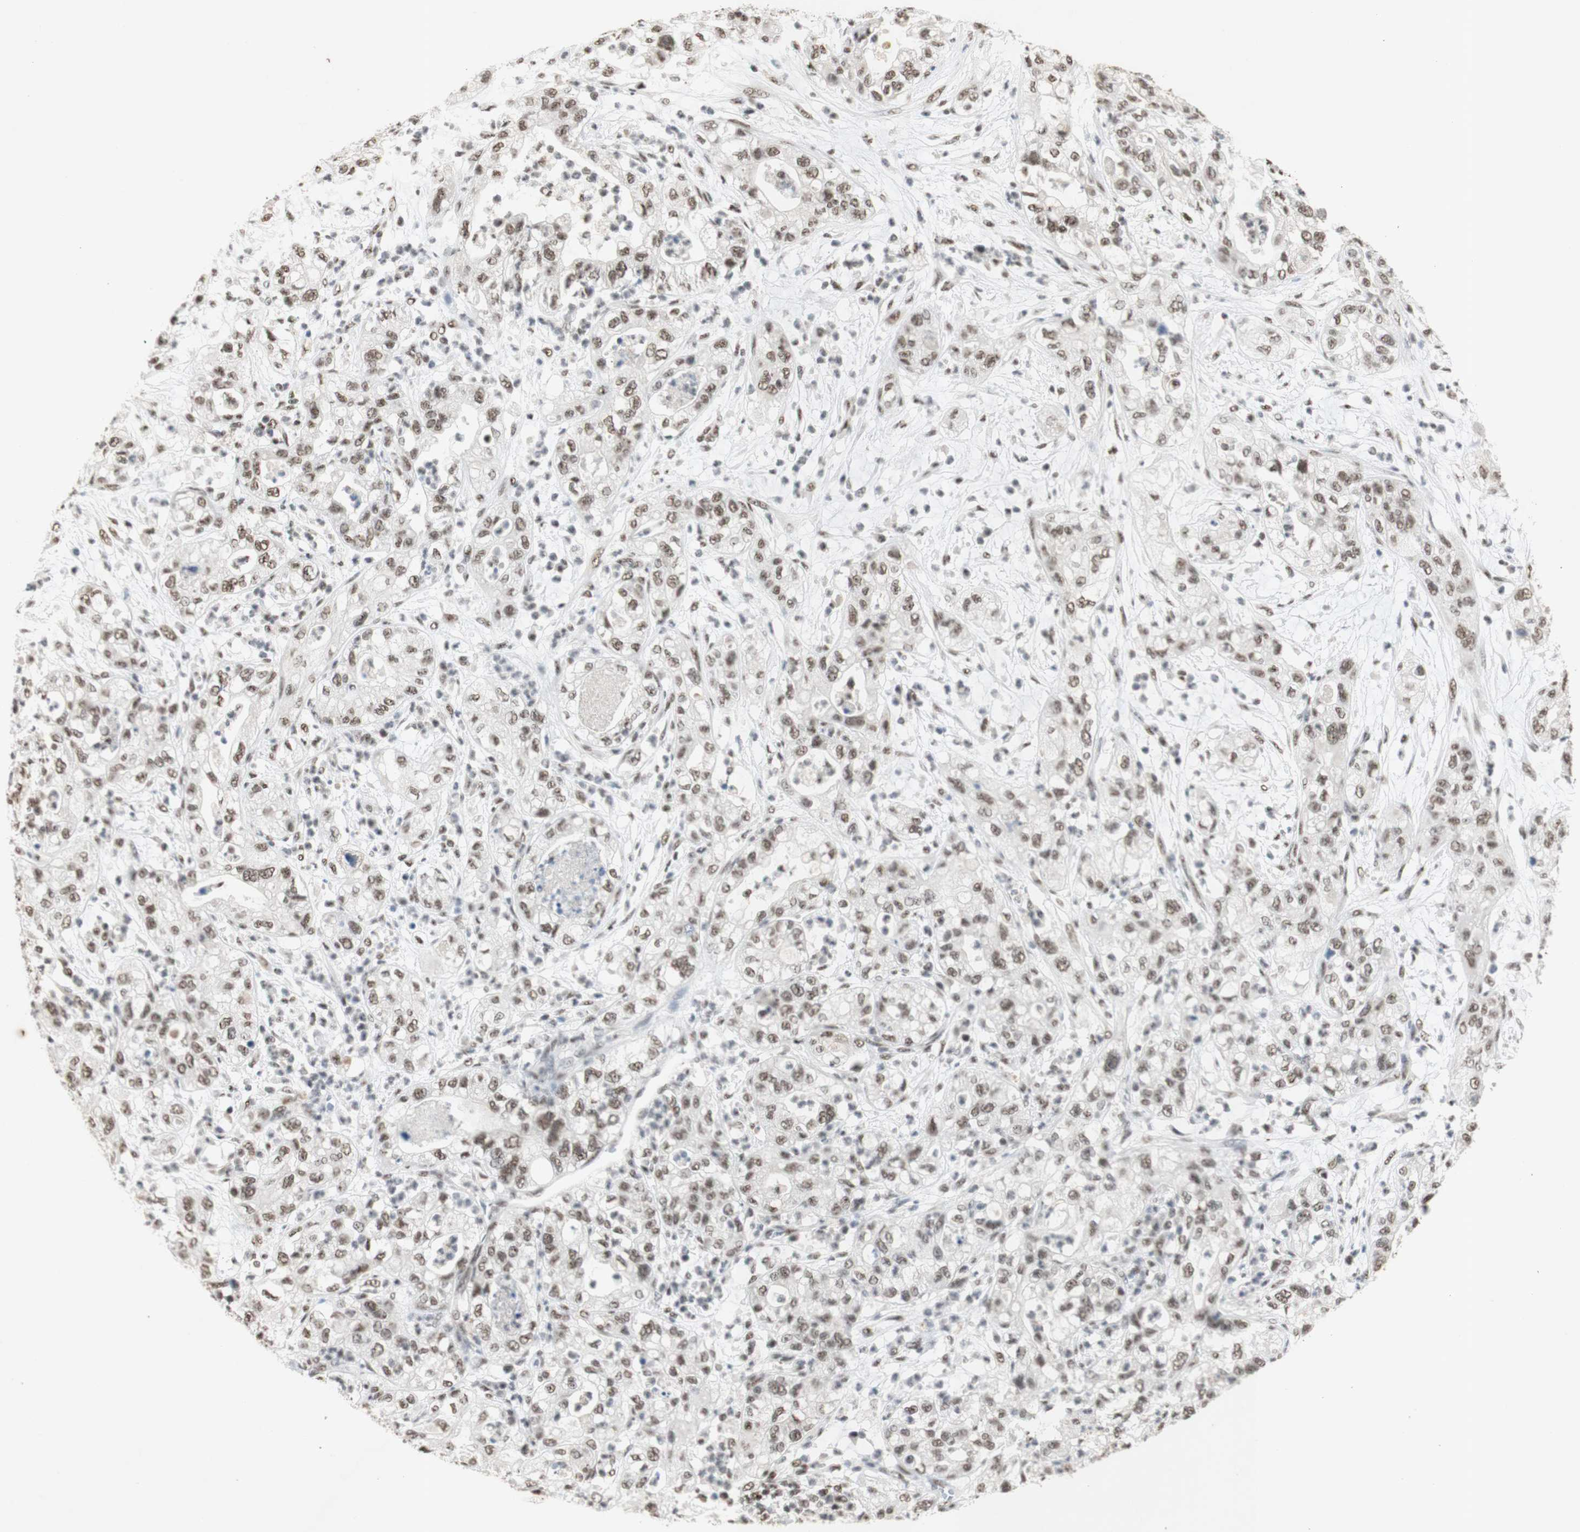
{"staining": {"intensity": "moderate", "quantity": ">75%", "location": "nuclear"}, "tissue": "pancreatic cancer", "cell_type": "Tumor cells", "image_type": "cancer", "snomed": [{"axis": "morphology", "description": "Adenocarcinoma, NOS"}, {"axis": "topography", "description": "Pancreas"}], "caption": "A brown stain highlights moderate nuclear expression of a protein in pancreatic cancer tumor cells.", "gene": "SNRPB", "patient": {"sex": "female", "age": 78}}